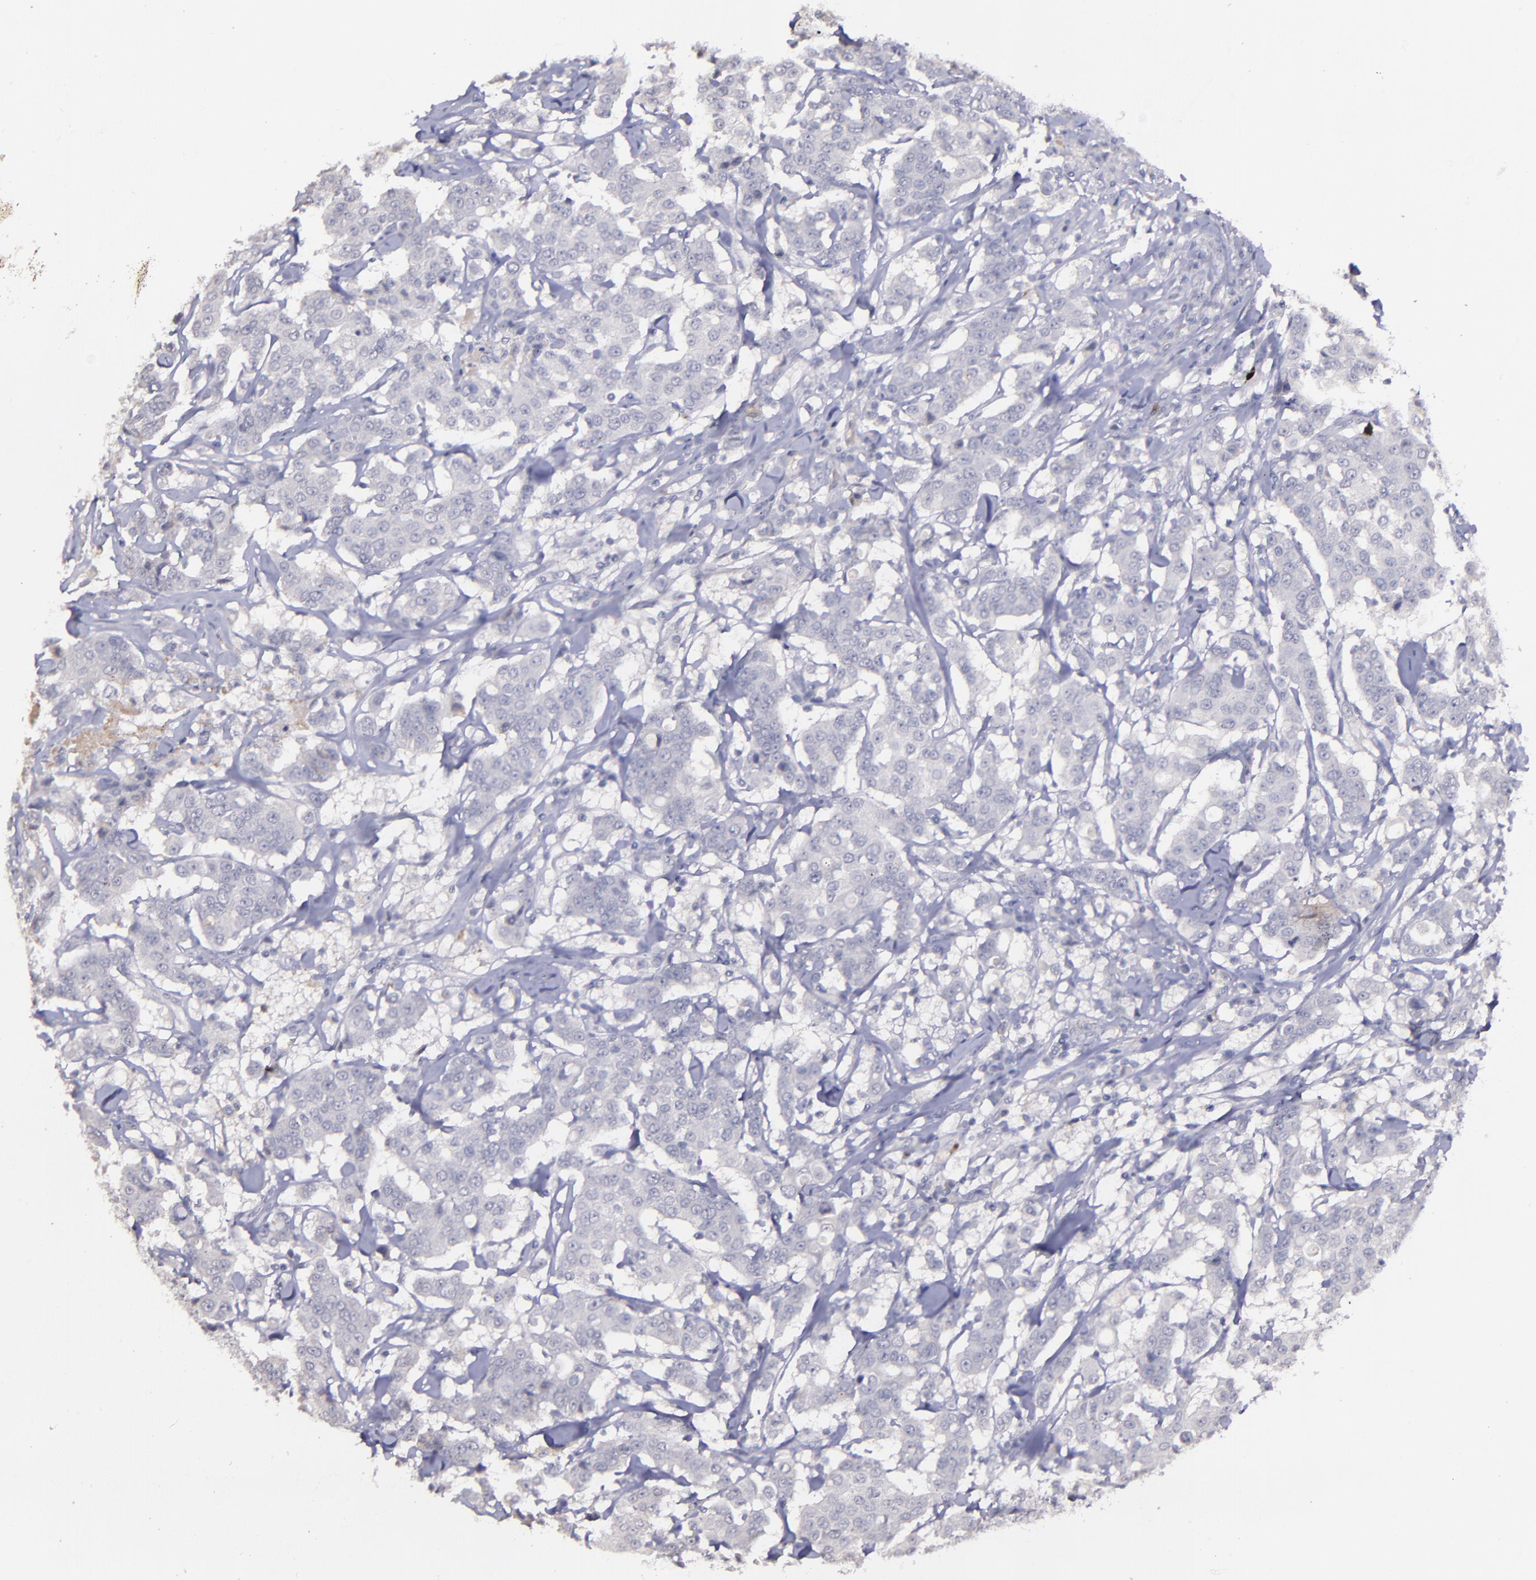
{"staining": {"intensity": "negative", "quantity": "none", "location": "none"}, "tissue": "breast cancer", "cell_type": "Tumor cells", "image_type": "cancer", "snomed": [{"axis": "morphology", "description": "Duct carcinoma"}, {"axis": "topography", "description": "Breast"}], "caption": "There is no significant staining in tumor cells of infiltrating ductal carcinoma (breast). Nuclei are stained in blue.", "gene": "MASP1", "patient": {"sex": "female", "age": 27}}